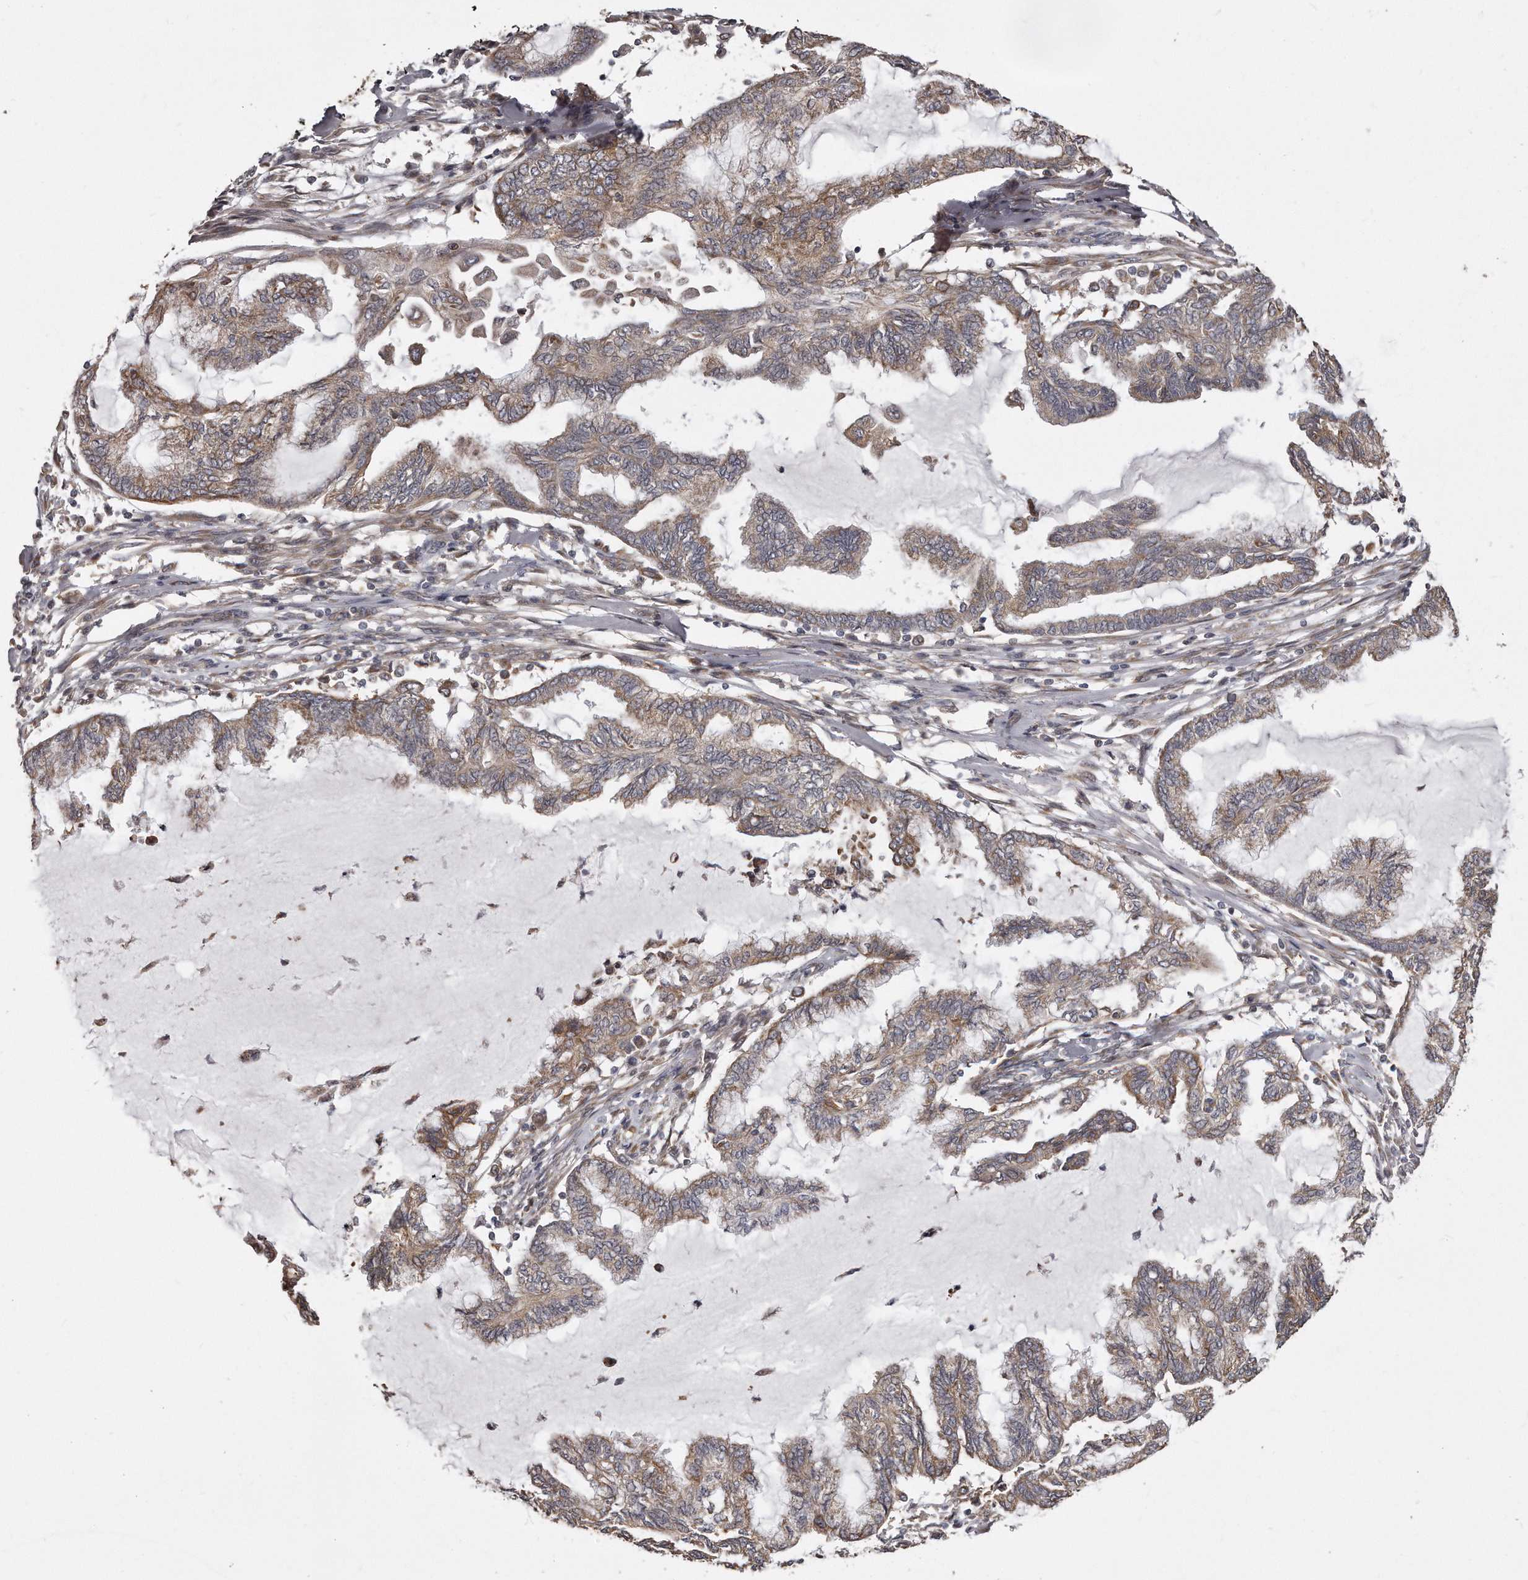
{"staining": {"intensity": "weak", "quantity": ">75%", "location": "cytoplasmic/membranous"}, "tissue": "endometrial cancer", "cell_type": "Tumor cells", "image_type": "cancer", "snomed": [{"axis": "morphology", "description": "Adenocarcinoma, NOS"}, {"axis": "topography", "description": "Endometrium"}], "caption": "Adenocarcinoma (endometrial) stained with DAB immunohistochemistry displays low levels of weak cytoplasmic/membranous positivity in about >75% of tumor cells.", "gene": "TRAPPC14", "patient": {"sex": "female", "age": 86}}